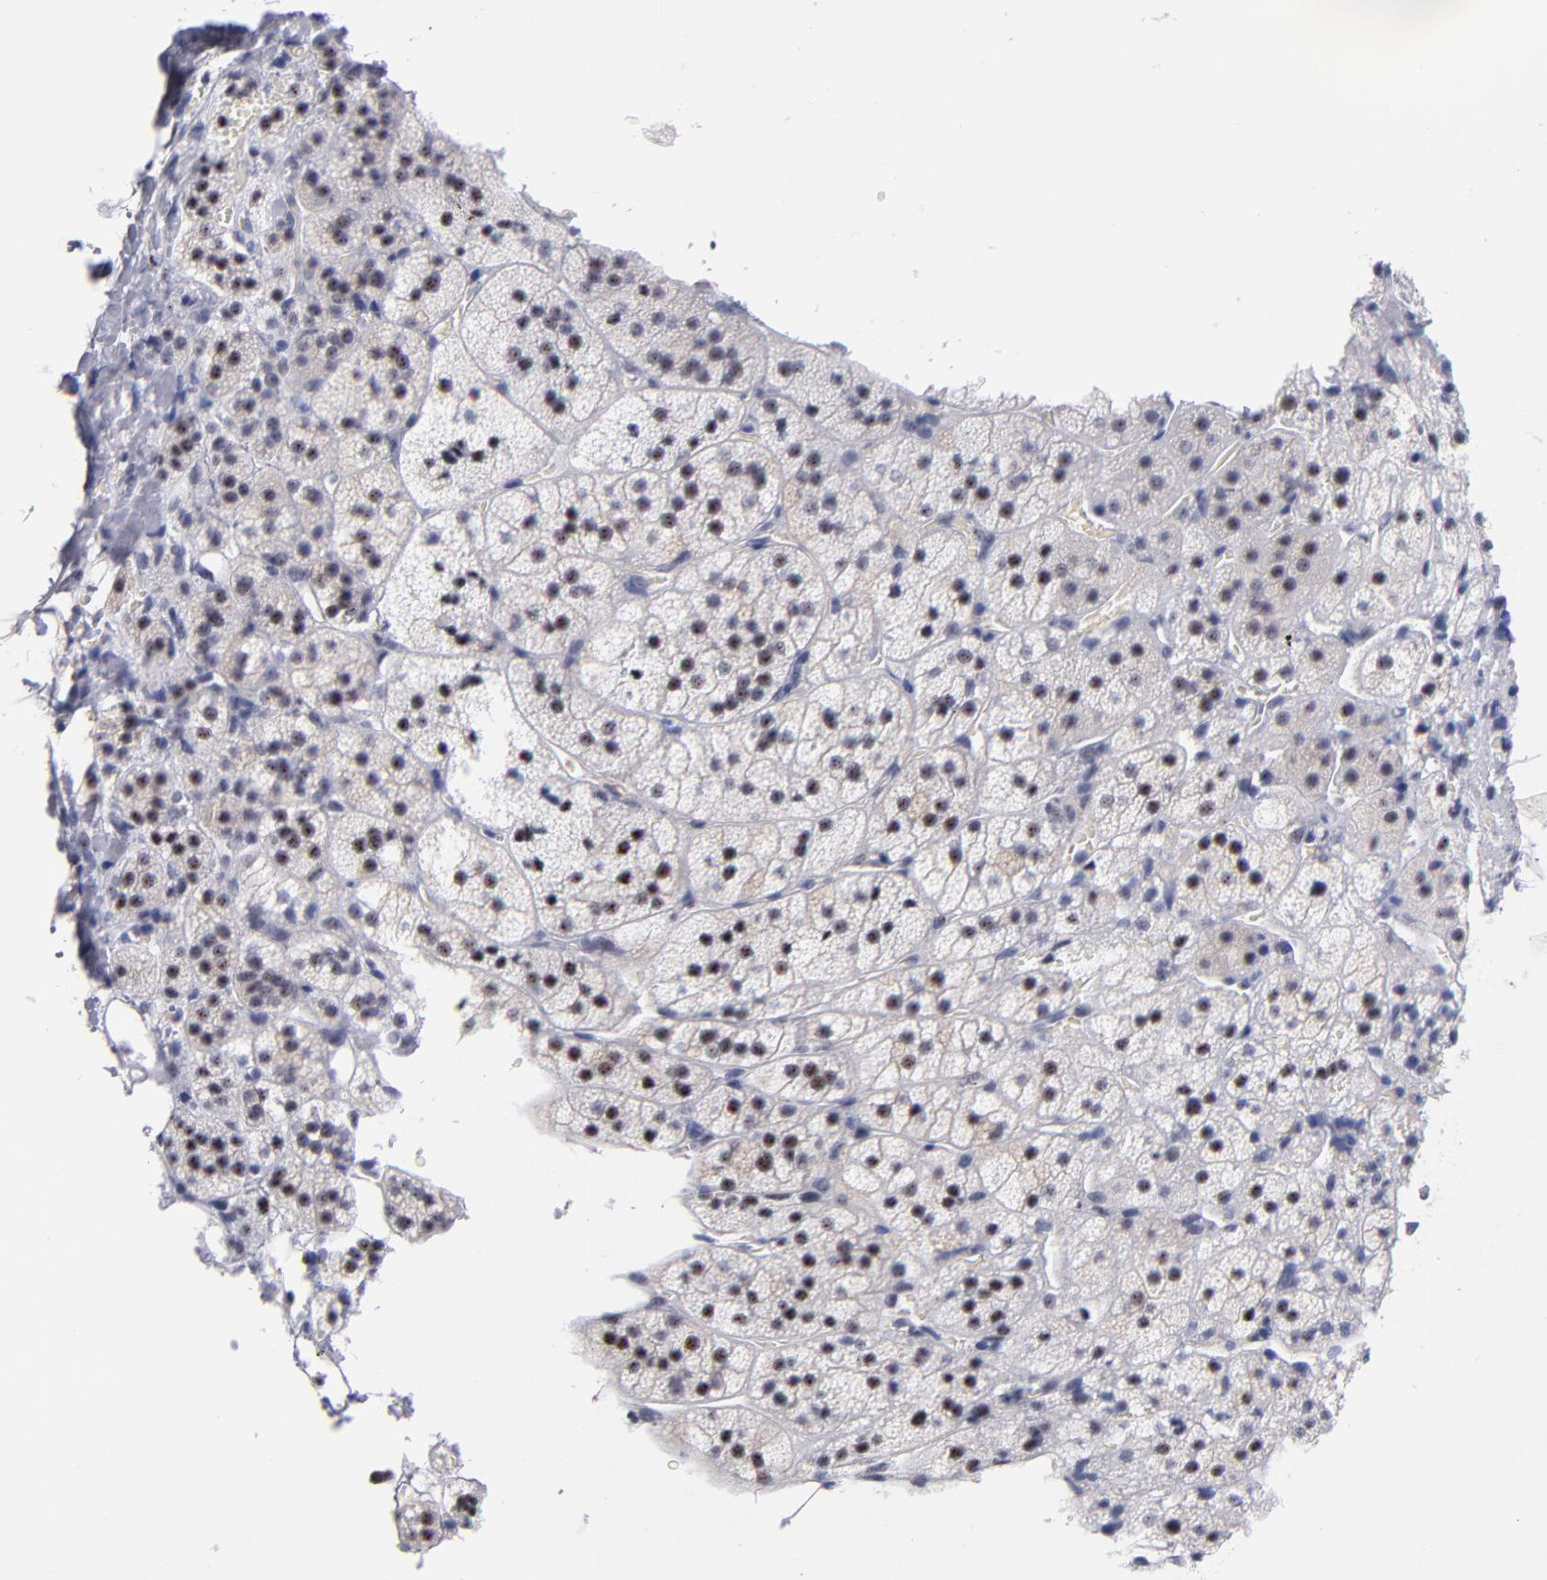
{"staining": {"intensity": "moderate", "quantity": "<25%", "location": "nuclear"}, "tissue": "adrenal gland", "cell_type": "Glandular cells", "image_type": "normal", "snomed": [{"axis": "morphology", "description": "Normal tissue, NOS"}, {"axis": "topography", "description": "Adrenal gland"}], "caption": "A high-resolution histopathology image shows IHC staining of unremarkable adrenal gland, which displays moderate nuclear expression in about <25% of glandular cells.", "gene": "RAF1", "patient": {"sex": "female", "age": 44}}